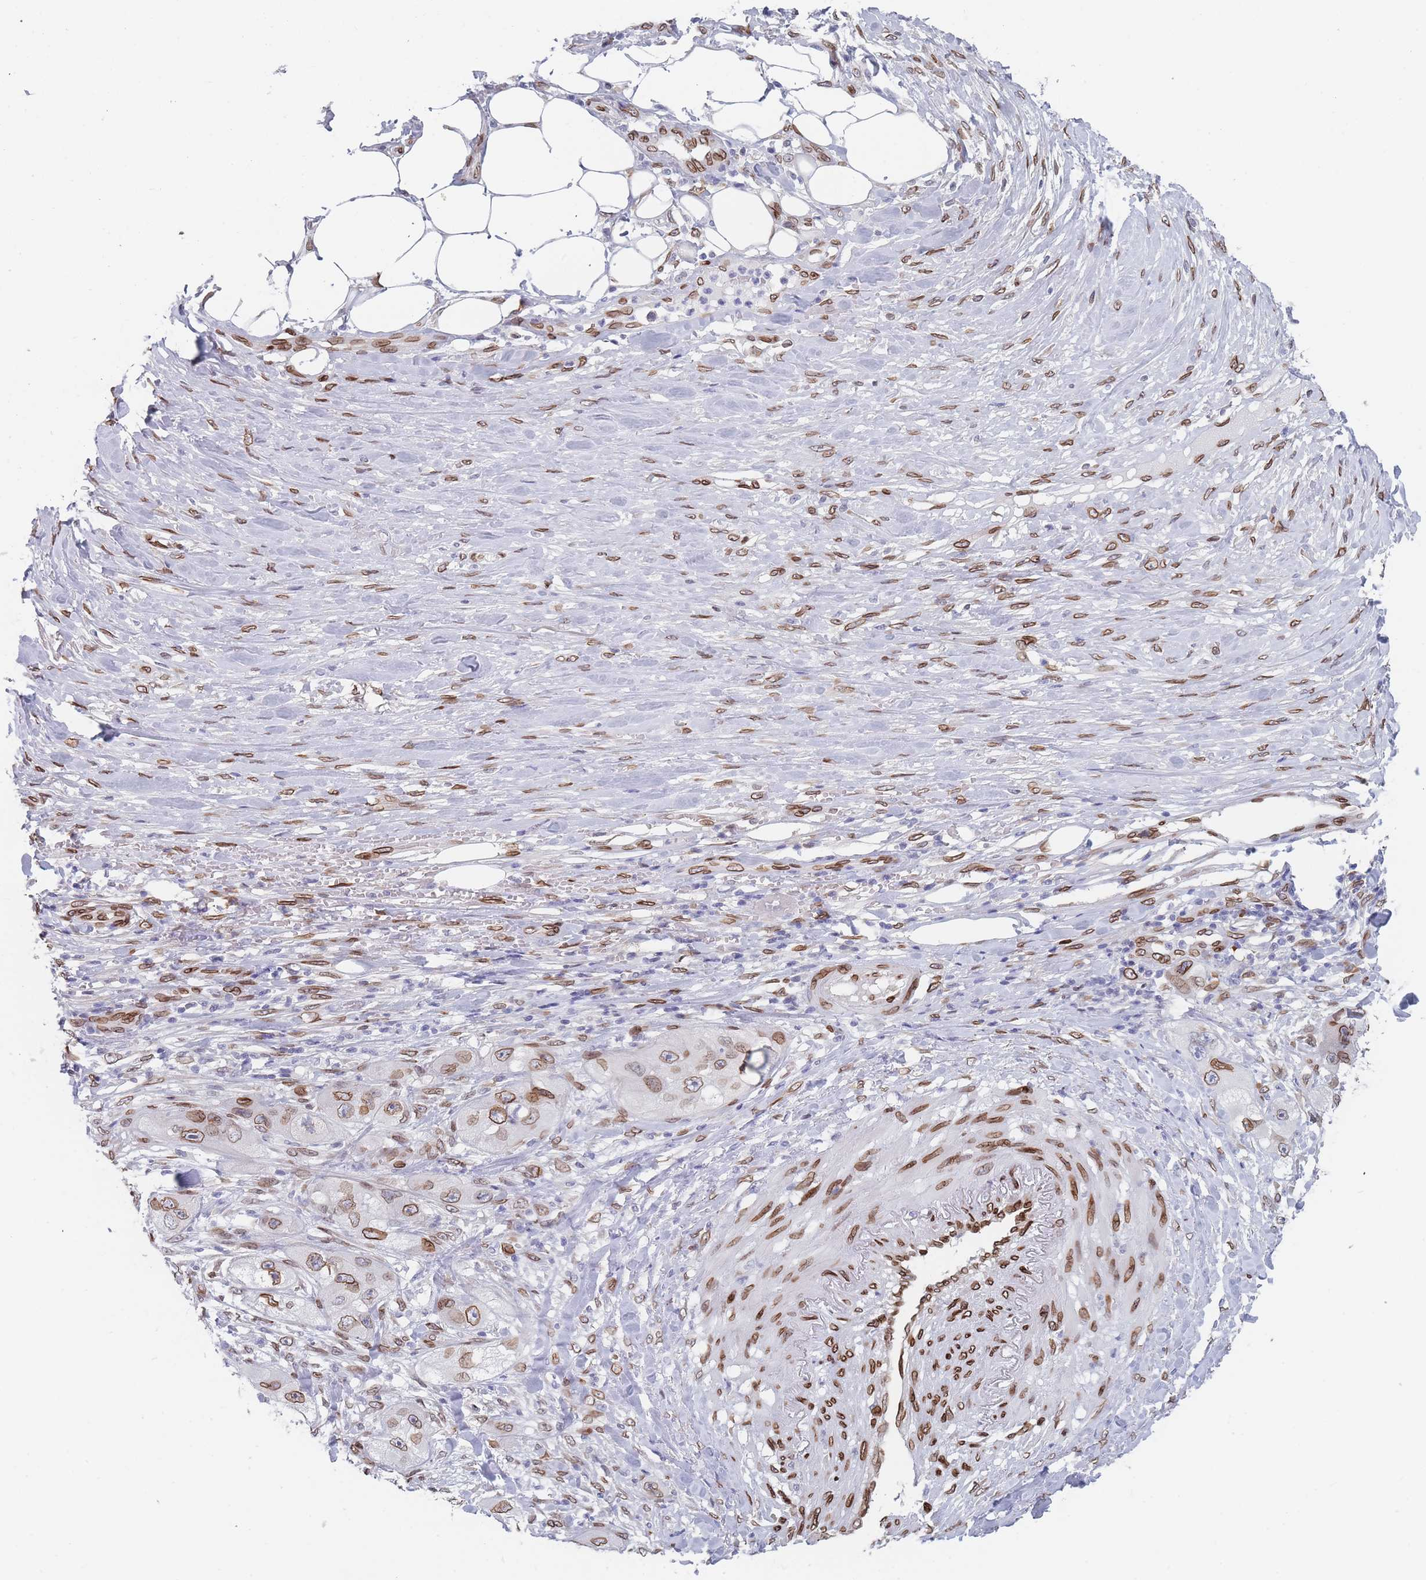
{"staining": {"intensity": "moderate", "quantity": ">75%", "location": "cytoplasmic/membranous,nuclear"}, "tissue": "skin cancer", "cell_type": "Tumor cells", "image_type": "cancer", "snomed": [{"axis": "morphology", "description": "Squamous cell carcinoma, NOS"}, {"axis": "topography", "description": "Skin"}, {"axis": "topography", "description": "Subcutis"}], "caption": "Tumor cells demonstrate medium levels of moderate cytoplasmic/membranous and nuclear expression in approximately >75% of cells in human skin cancer.", "gene": "ZBTB1", "patient": {"sex": "male", "age": 73}}